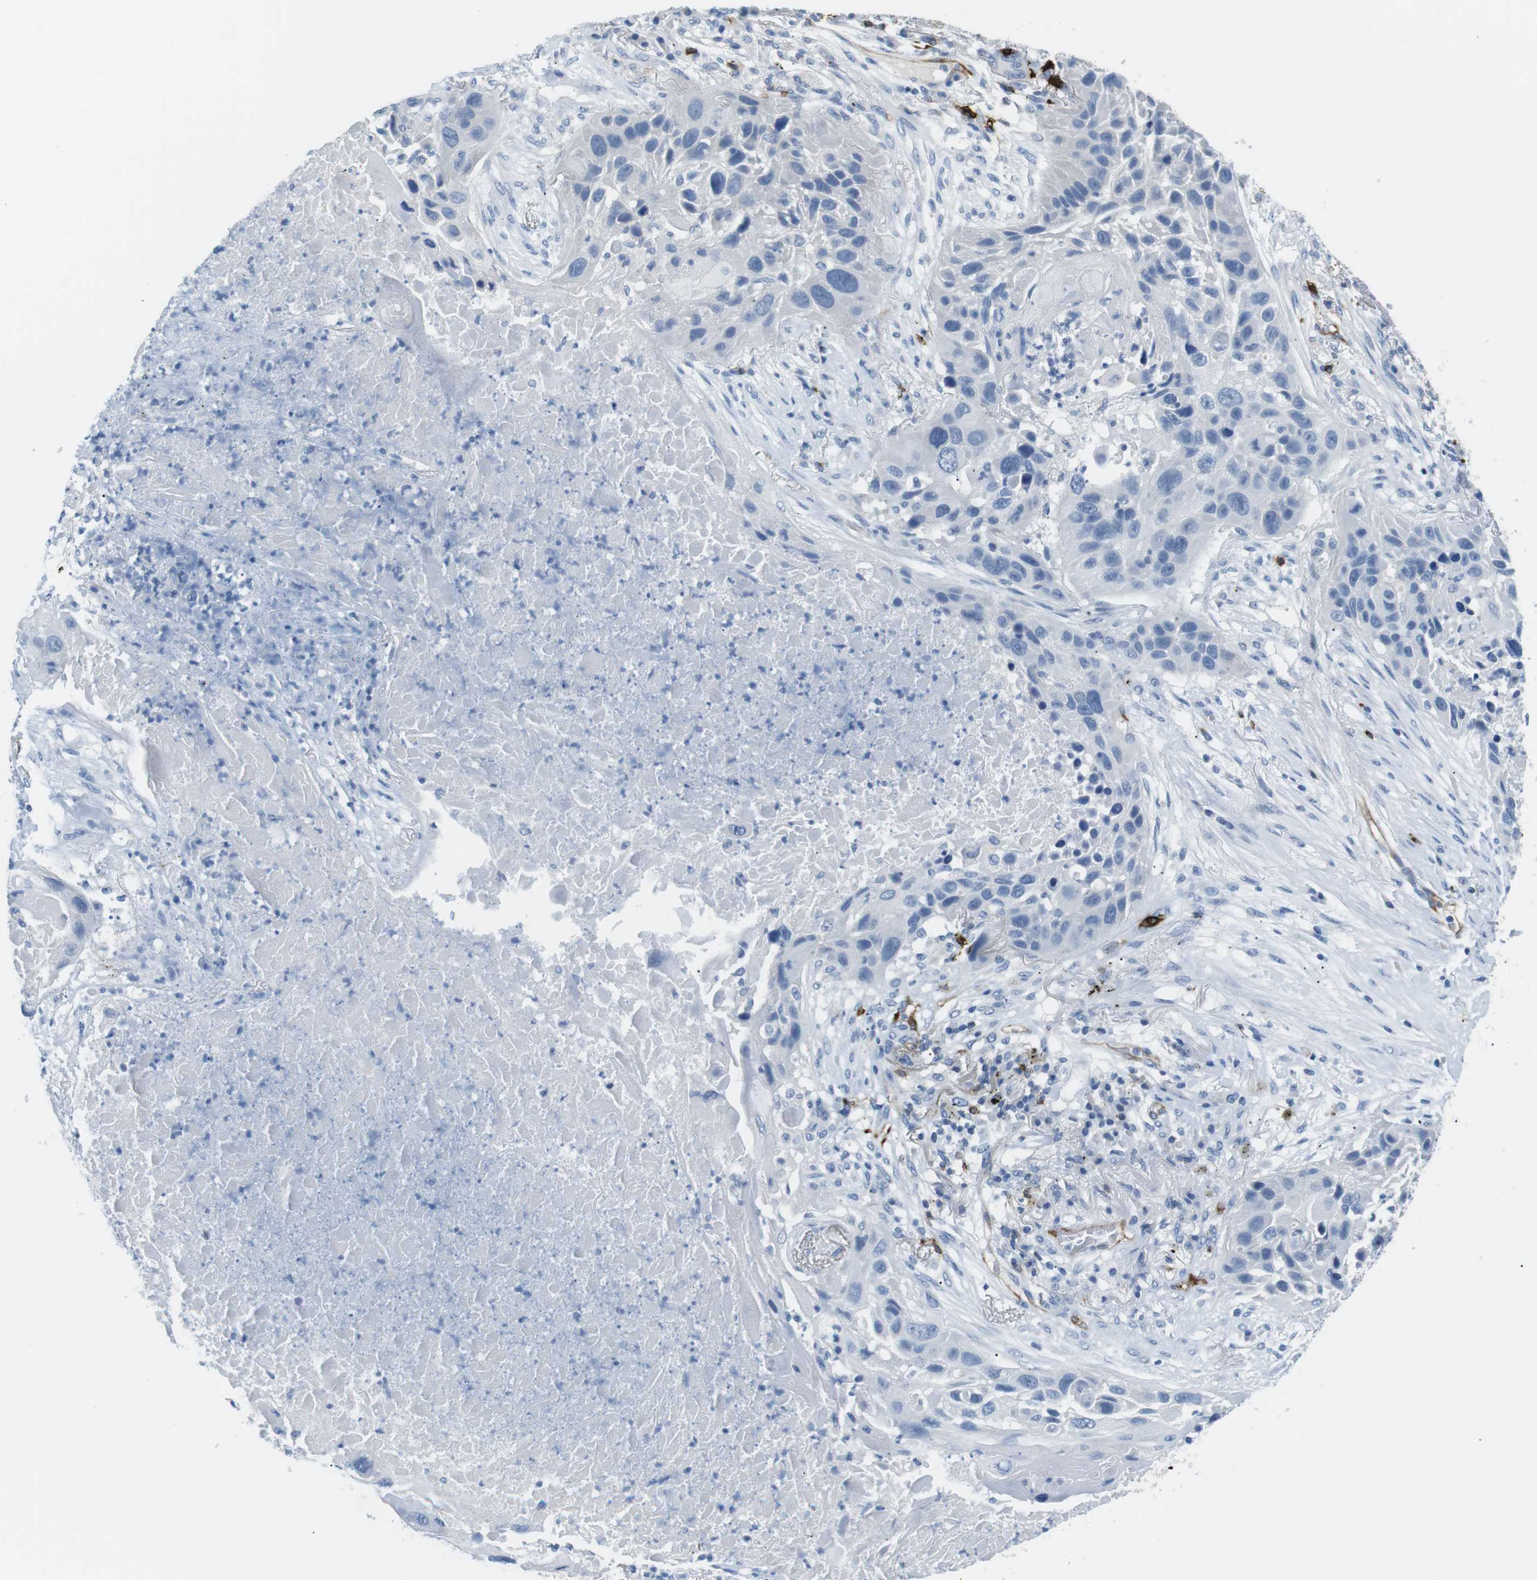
{"staining": {"intensity": "negative", "quantity": "none", "location": "none"}, "tissue": "lung cancer", "cell_type": "Tumor cells", "image_type": "cancer", "snomed": [{"axis": "morphology", "description": "Squamous cell carcinoma, NOS"}, {"axis": "topography", "description": "Lung"}], "caption": "Immunohistochemical staining of squamous cell carcinoma (lung) shows no significant staining in tumor cells.", "gene": "TNFRSF4", "patient": {"sex": "male", "age": 57}}